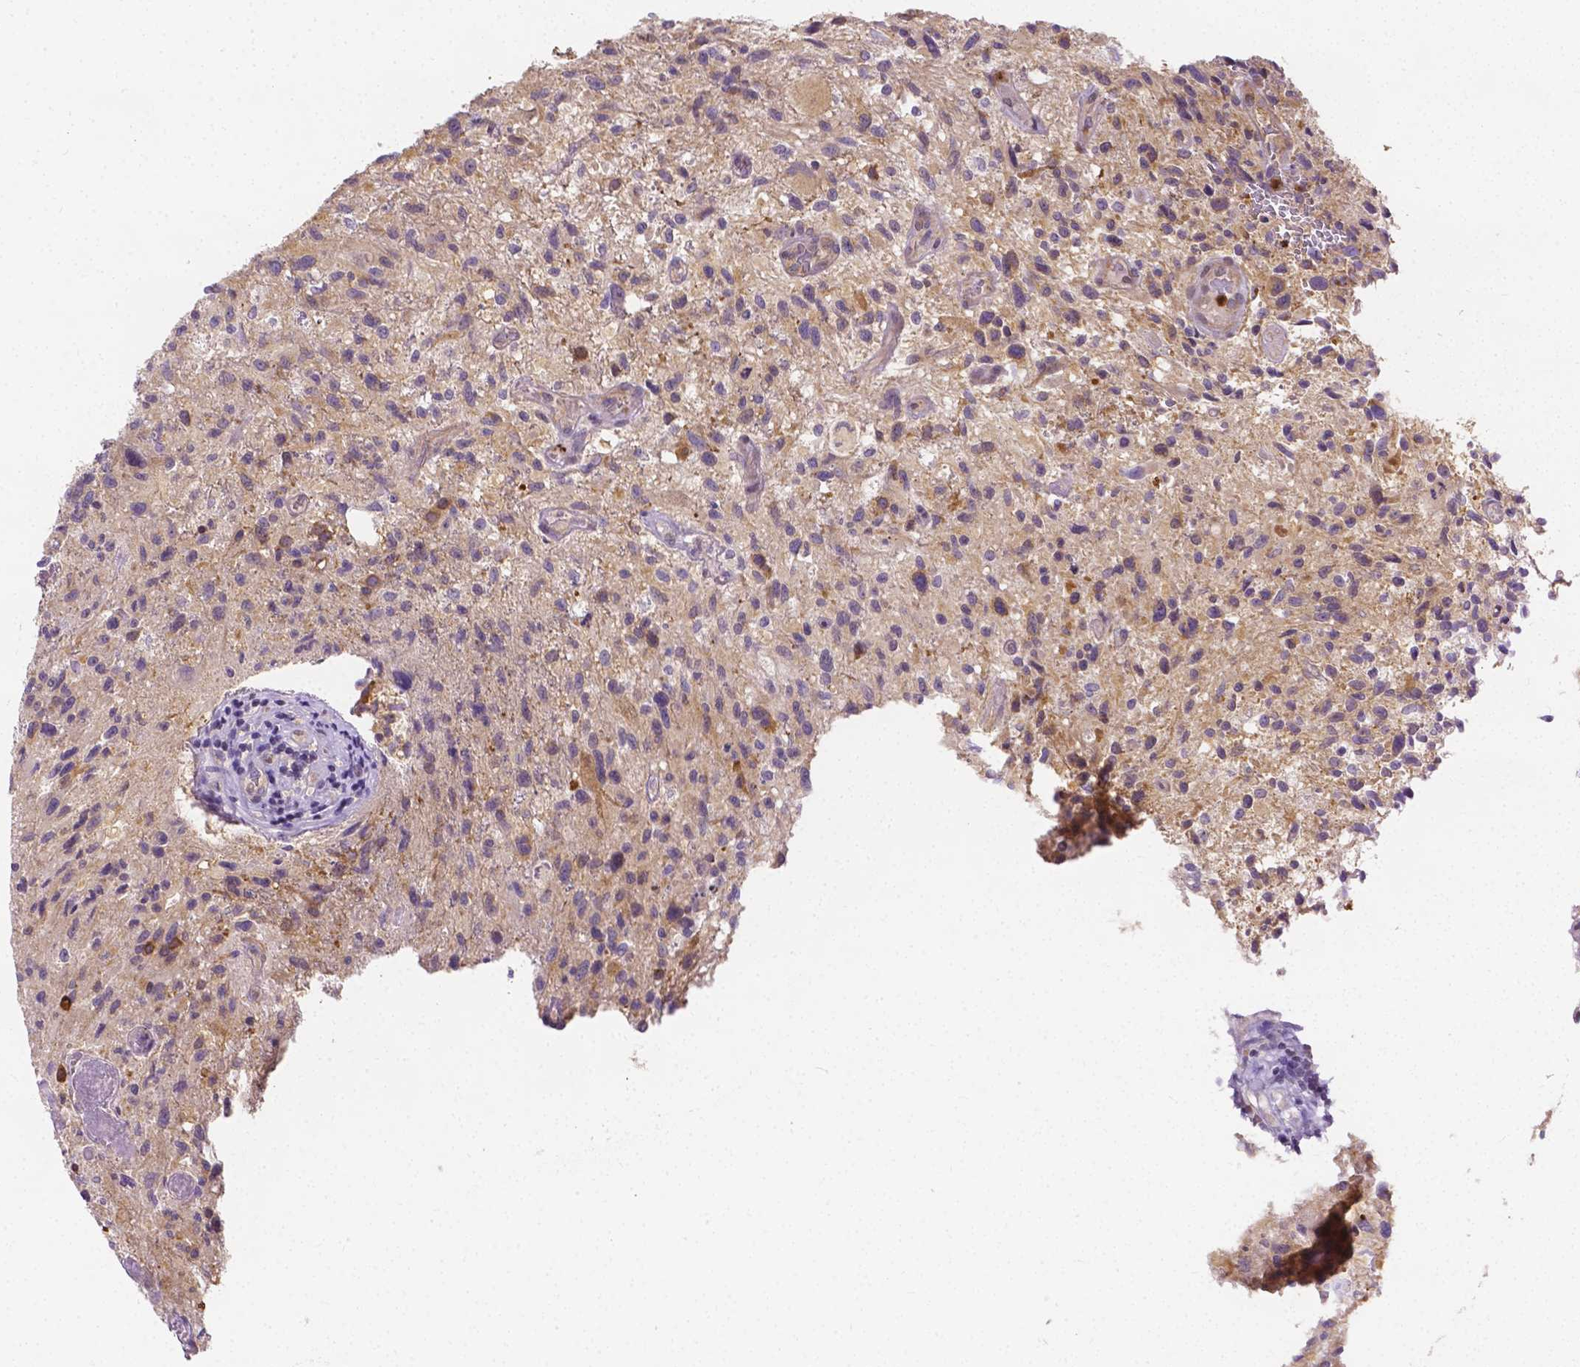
{"staining": {"intensity": "negative", "quantity": "none", "location": "none"}, "tissue": "glioma", "cell_type": "Tumor cells", "image_type": "cancer", "snomed": [{"axis": "morphology", "description": "Glioma, malignant, High grade"}, {"axis": "topography", "description": "Brain"}], "caption": "There is no significant positivity in tumor cells of glioma. (DAB immunohistochemistry with hematoxylin counter stain).", "gene": "ZNRD2", "patient": {"sex": "male", "age": 63}}